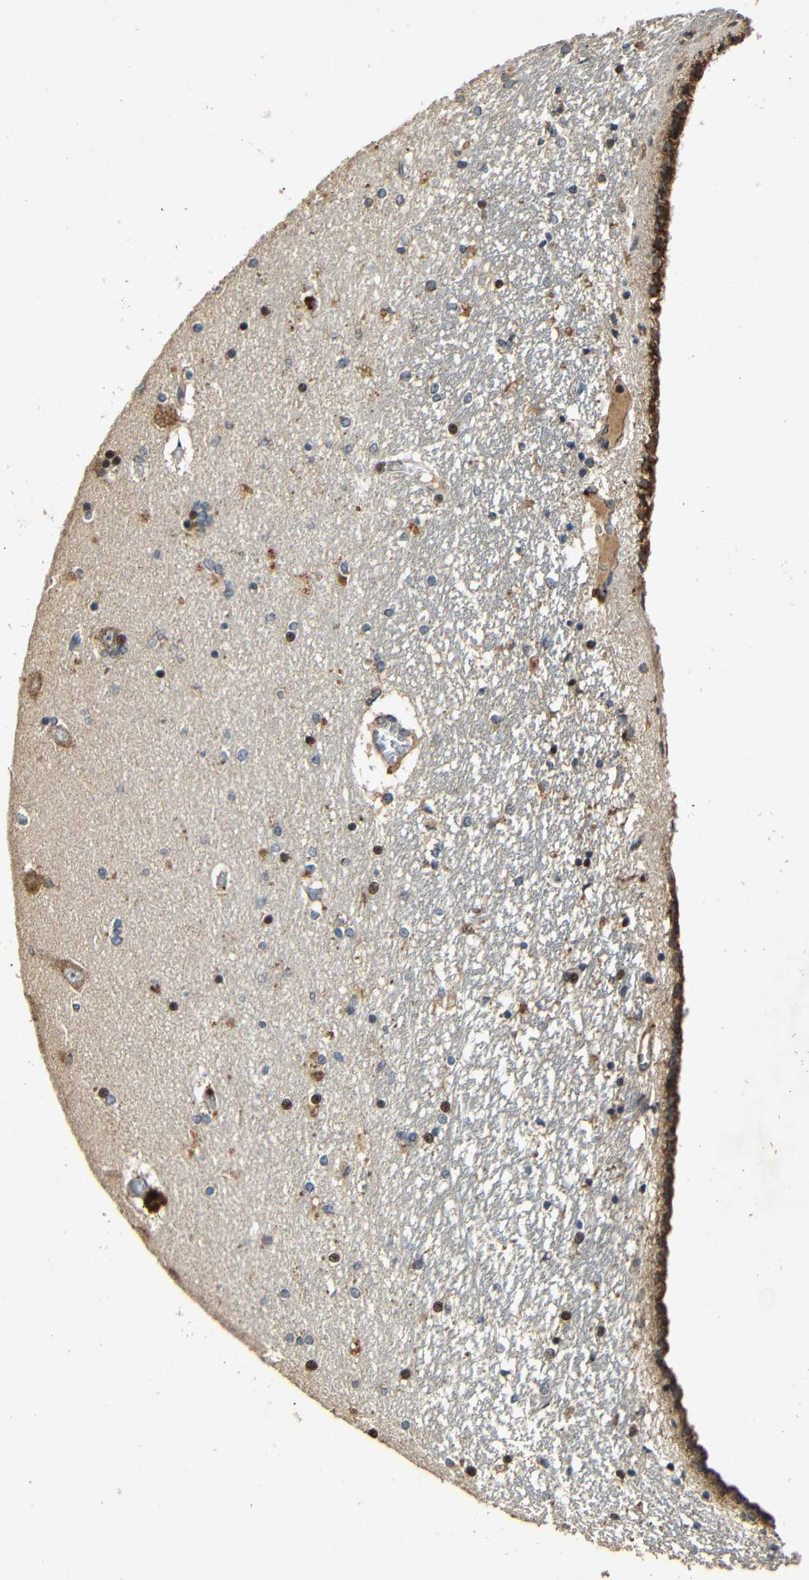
{"staining": {"intensity": "moderate", "quantity": "25%-75%", "location": "cytoplasmic/membranous,nuclear"}, "tissue": "hippocampus", "cell_type": "Glial cells", "image_type": "normal", "snomed": [{"axis": "morphology", "description": "Normal tissue, NOS"}, {"axis": "topography", "description": "Hippocampus"}], "caption": "An immunohistochemistry micrograph of unremarkable tissue is shown. Protein staining in brown labels moderate cytoplasmic/membranous,nuclear positivity in hippocampus within glial cells. (IHC, brightfield microscopy, high magnification).", "gene": "KAZALD1", "patient": {"sex": "female", "age": 54}}